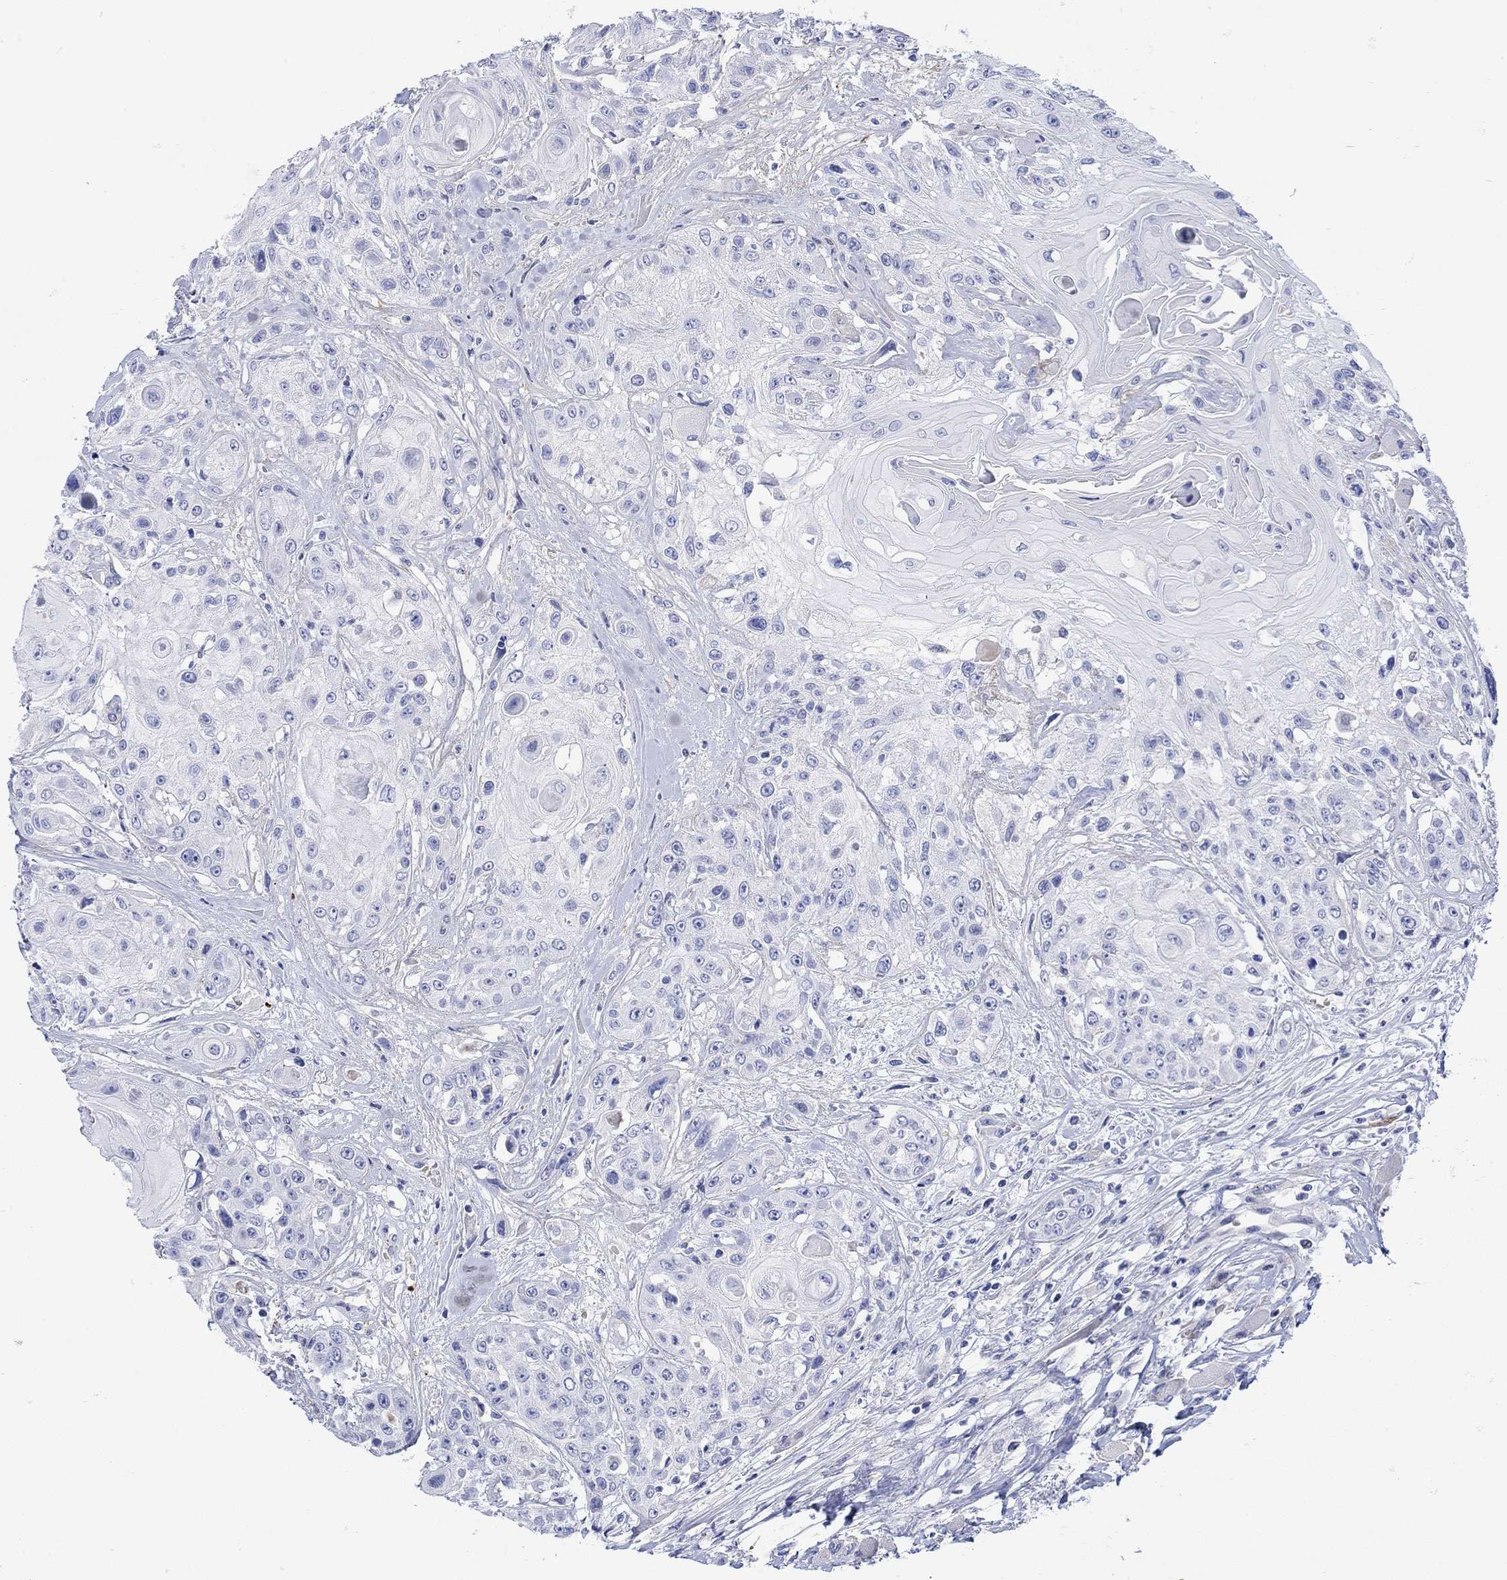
{"staining": {"intensity": "negative", "quantity": "none", "location": "none"}, "tissue": "head and neck cancer", "cell_type": "Tumor cells", "image_type": "cancer", "snomed": [{"axis": "morphology", "description": "Squamous cell carcinoma, NOS"}, {"axis": "topography", "description": "Head-Neck"}], "caption": "Immunohistochemistry (IHC) histopathology image of neoplastic tissue: squamous cell carcinoma (head and neck) stained with DAB exhibits no significant protein staining in tumor cells.", "gene": "ANKMY1", "patient": {"sex": "female", "age": 59}}